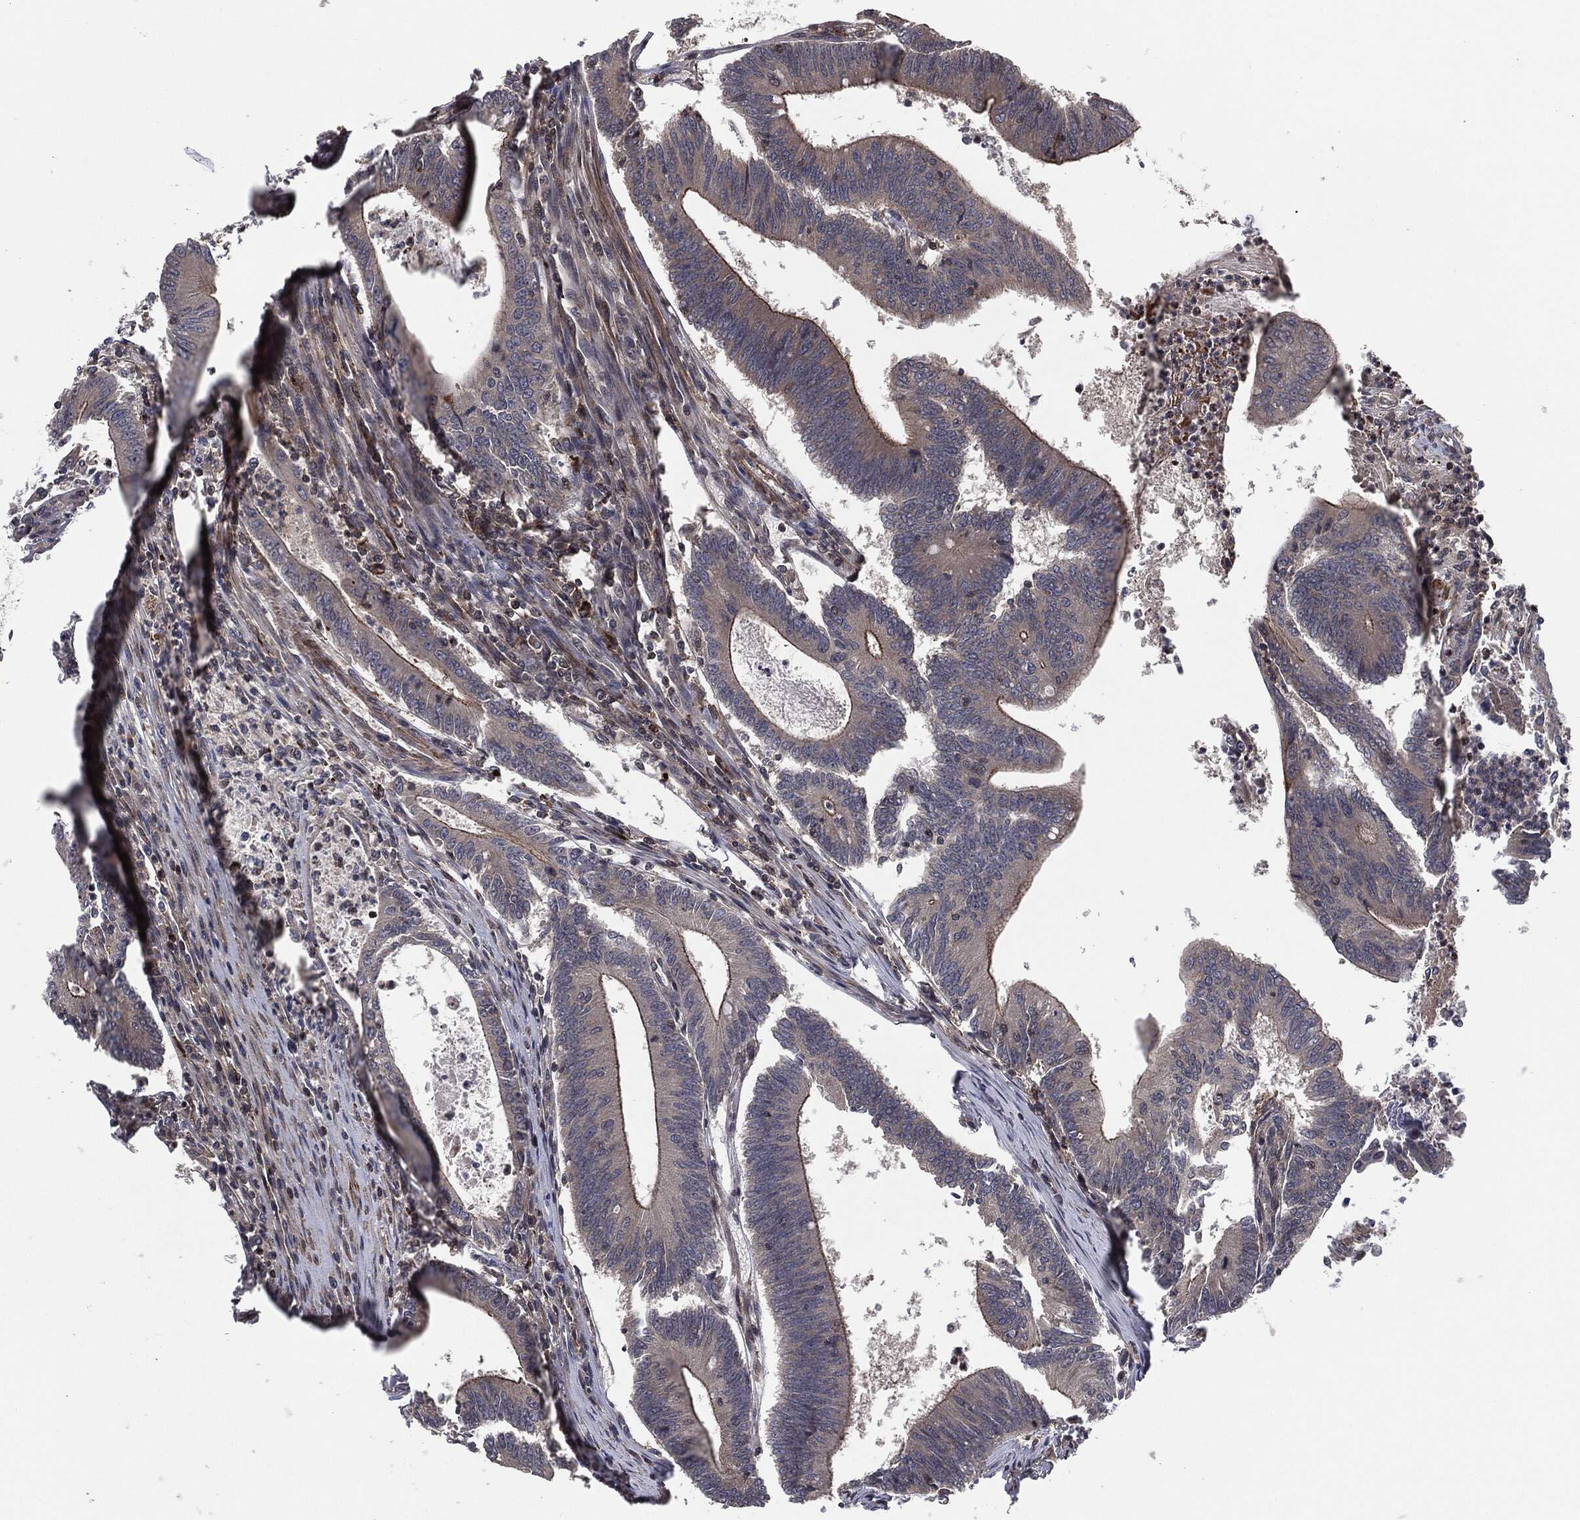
{"staining": {"intensity": "moderate", "quantity": "<25%", "location": "cytoplasmic/membranous"}, "tissue": "colorectal cancer", "cell_type": "Tumor cells", "image_type": "cancer", "snomed": [{"axis": "morphology", "description": "Adenocarcinoma, NOS"}, {"axis": "topography", "description": "Colon"}], "caption": "There is low levels of moderate cytoplasmic/membranous staining in tumor cells of colorectal cancer (adenocarcinoma), as demonstrated by immunohistochemical staining (brown color).", "gene": "UBR1", "patient": {"sex": "female", "age": 70}}